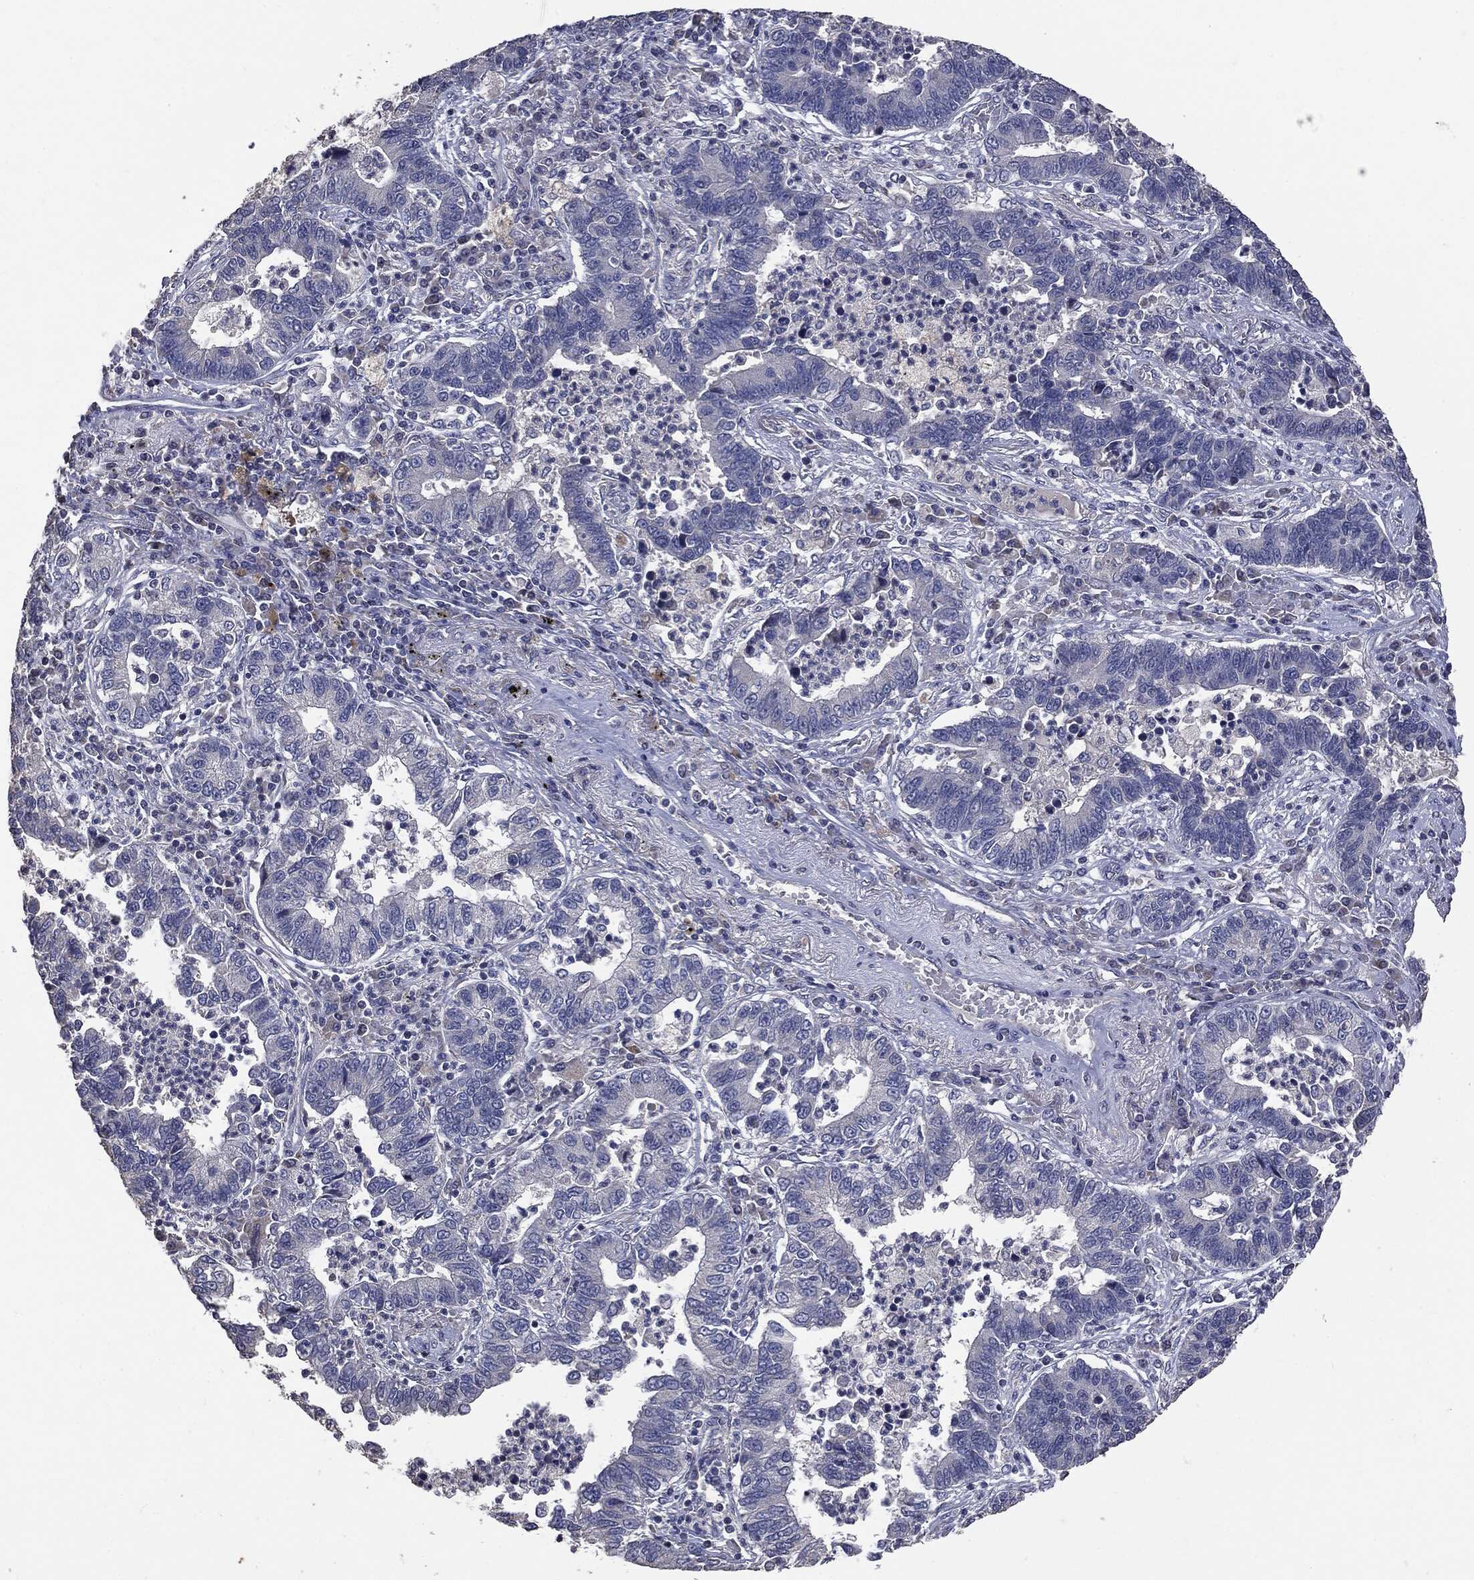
{"staining": {"intensity": "negative", "quantity": "none", "location": "none"}, "tissue": "lung cancer", "cell_type": "Tumor cells", "image_type": "cancer", "snomed": [{"axis": "morphology", "description": "Adenocarcinoma, NOS"}, {"axis": "topography", "description": "Lung"}], "caption": "Immunohistochemistry (IHC) histopathology image of neoplastic tissue: lung cancer (adenocarcinoma) stained with DAB (3,3'-diaminobenzidine) shows no significant protein positivity in tumor cells. (DAB immunohistochemistry (IHC) visualized using brightfield microscopy, high magnification).", "gene": "MTOR", "patient": {"sex": "female", "age": 57}}